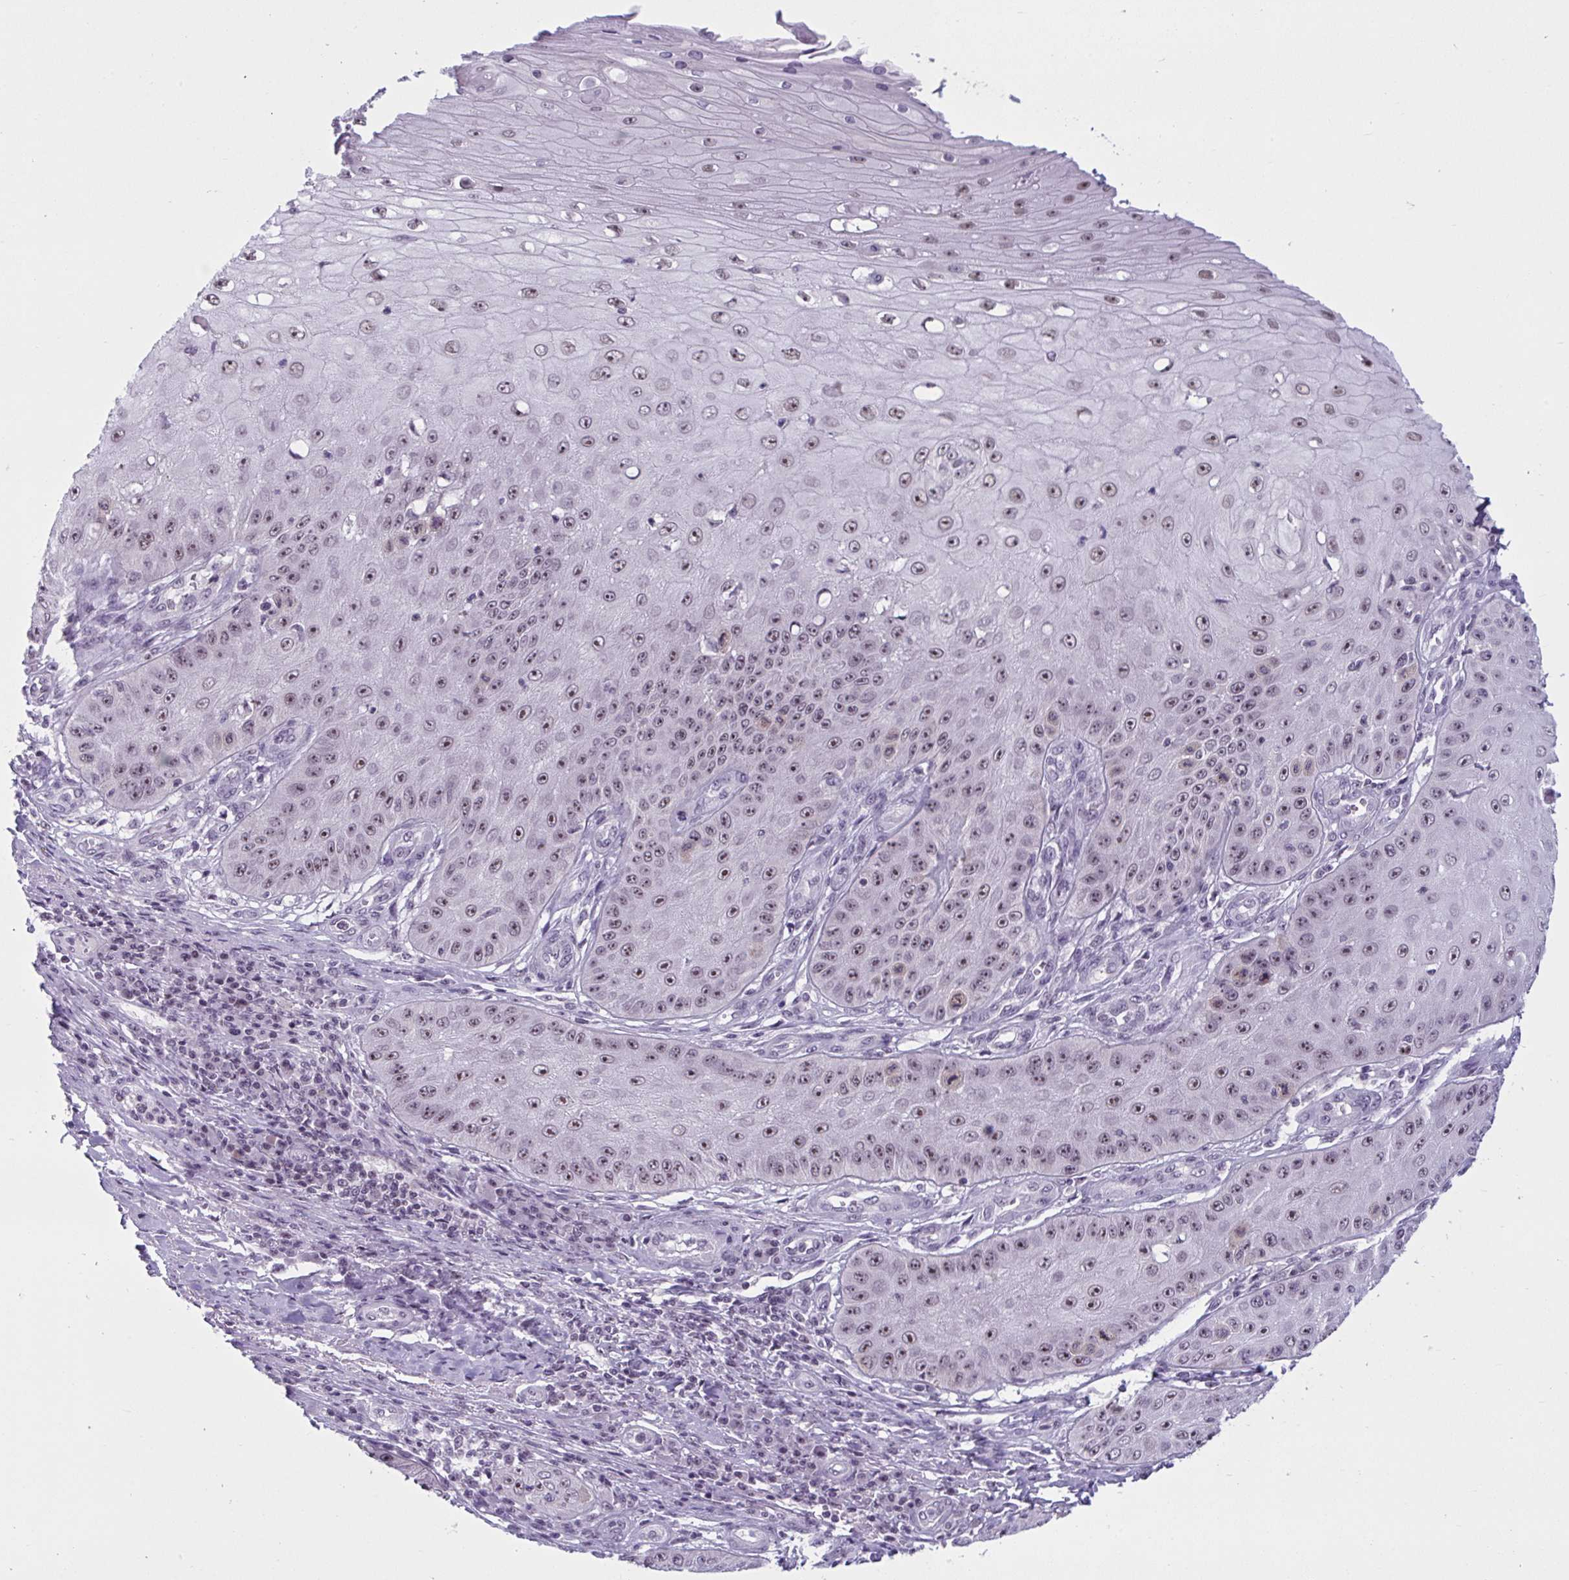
{"staining": {"intensity": "moderate", "quantity": ">75%", "location": "nuclear"}, "tissue": "skin cancer", "cell_type": "Tumor cells", "image_type": "cancer", "snomed": [{"axis": "morphology", "description": "Squamous cell carcinoma, NOS"}, {"axis": "topography", "description": "Skin"}], "caption": "An immunohistochemistry (IHC) micrograph of neoplastic tissue is shown. Protein staining in brown shows moderate nuclear positivity in skin cancer (squamous cell carcinoma) within tumor cells.", "gene": "TGM6", "patient": {"sex": "male", "age": 70}}